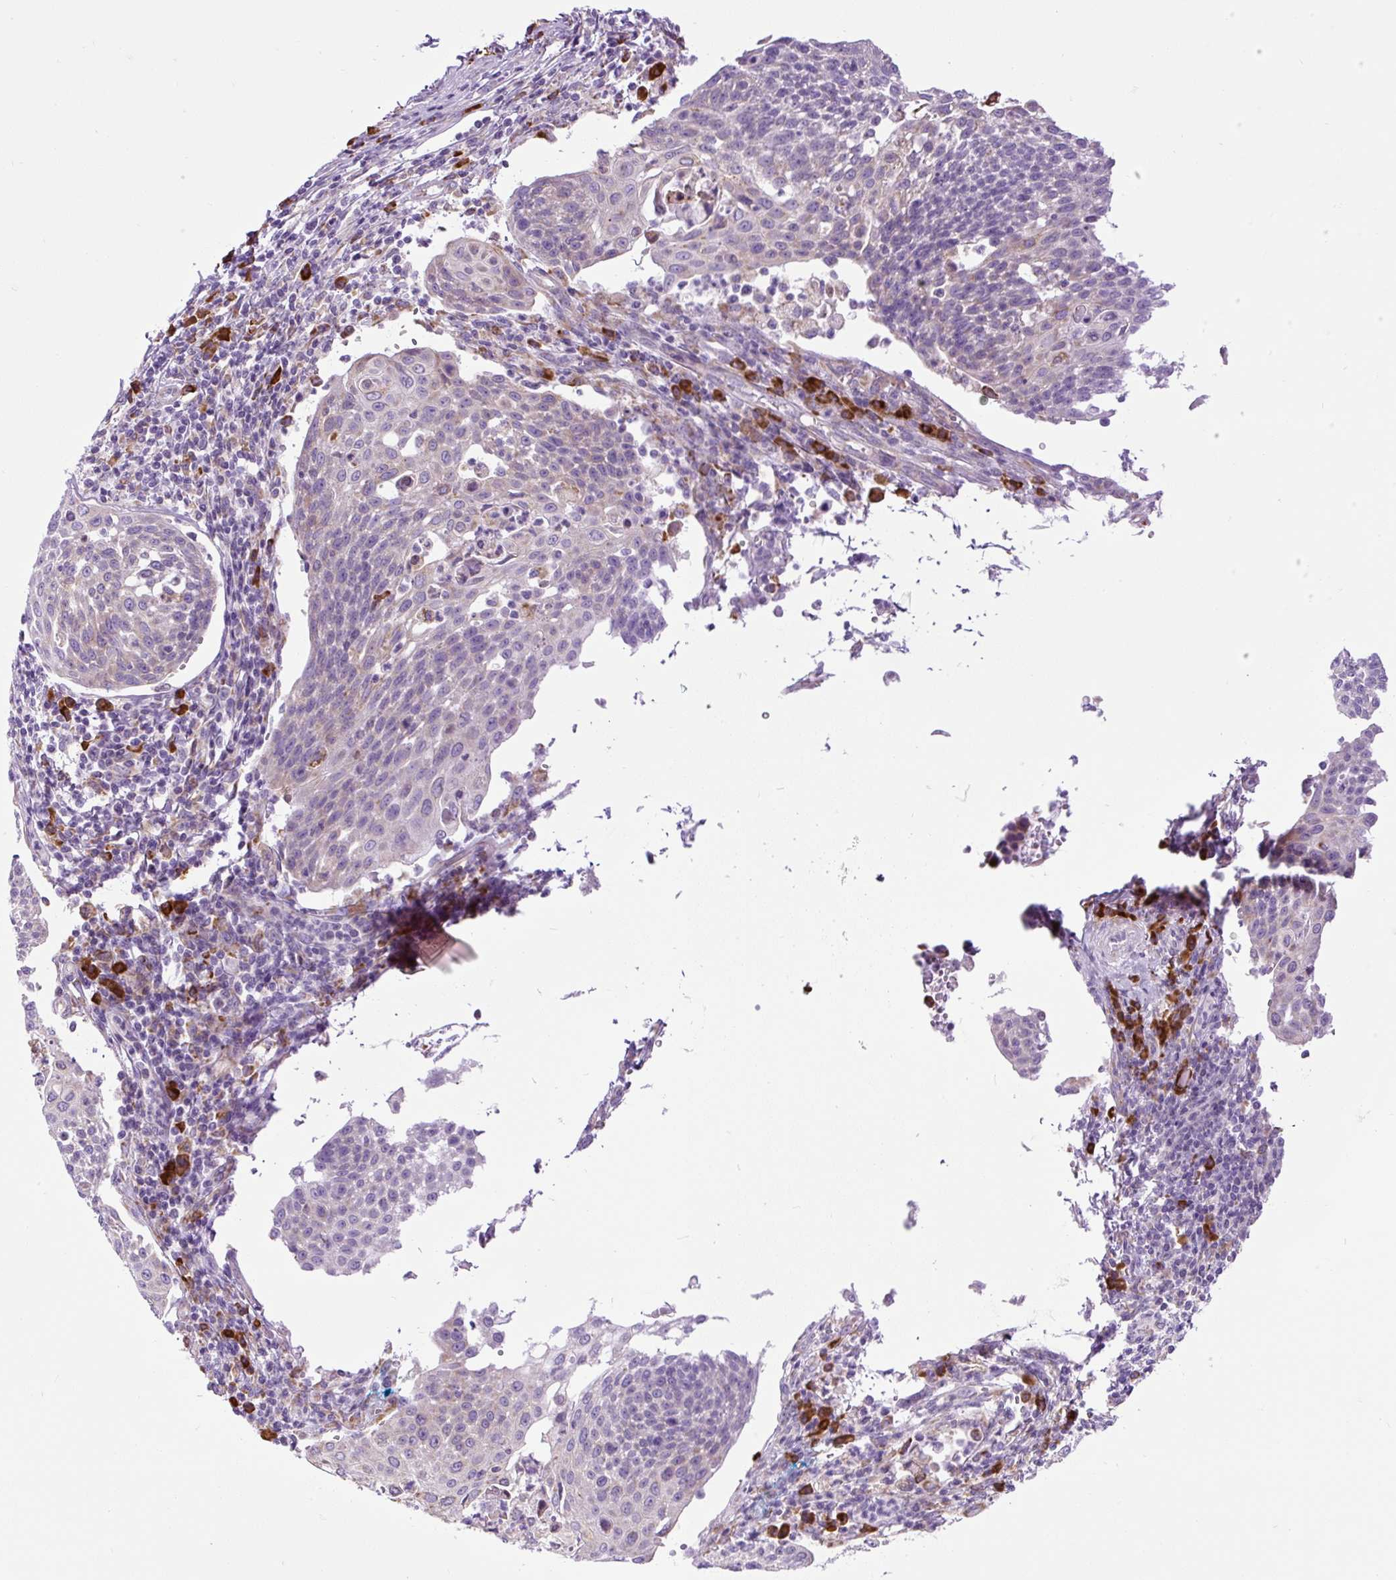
{"staining": {"intensity": "weak", "quantity": "<25%", "location": "cytoplasmic/membranous"}, "tissue": "cervical cancer", "cell_type": "Tumor cells", "image_type": "cancer", "snomed": [{"axis": "morphology", "description": "Squamous cell carcinoma, NOS"}, {"axis": "topography", "description": "Cervix"}], "caption": "Photomicrograph shows no significant protein expression in tumor cells of squamous cell carcinoma (cervical). Nuclei are stained in blue.", "gene": "DDOST", "patient": {"sex": "female", "age": 34}}